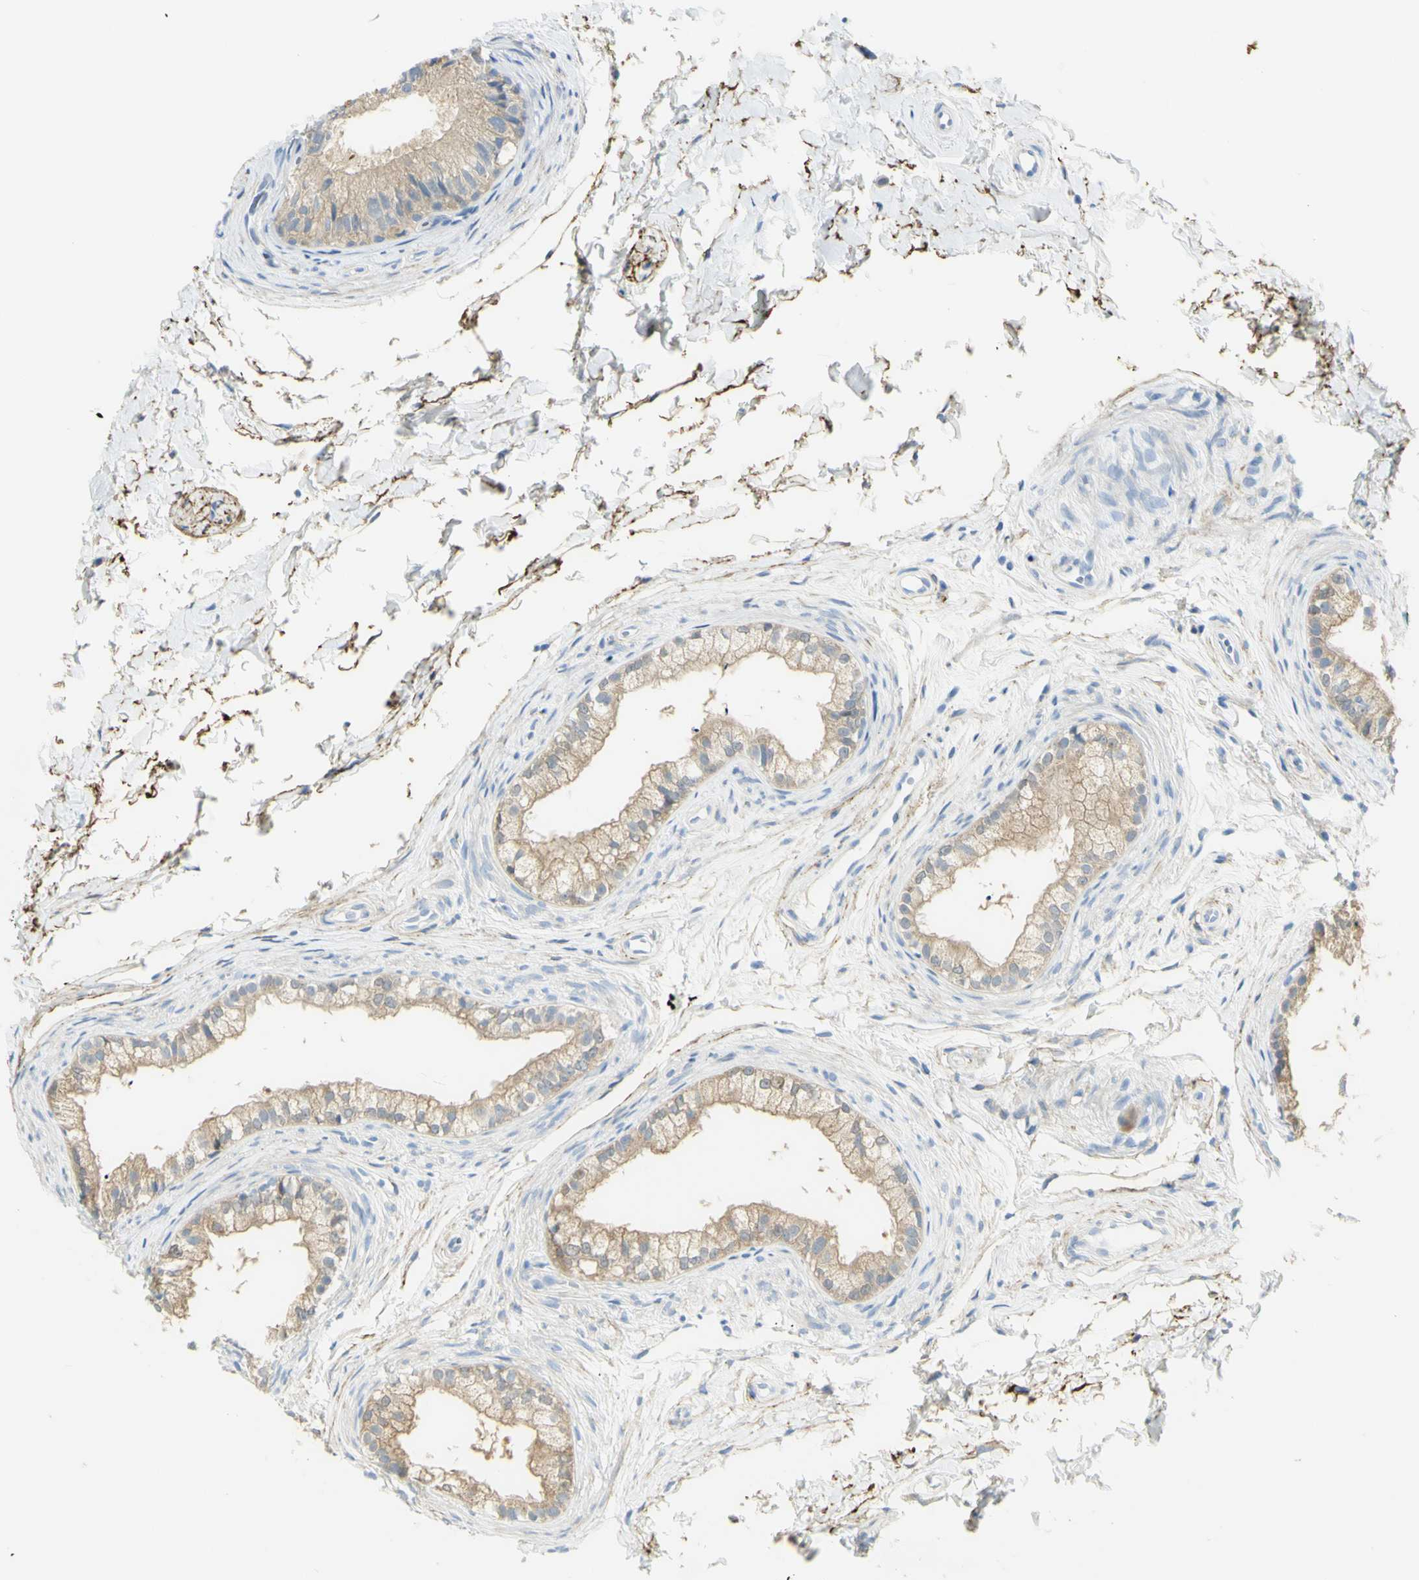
{"staining": {"intensity": "weak", "quantity": ">75%", "location": "cytoplasmic/membranous"}, "tissue": "epididymis", "cell_type": "Glandular cells", "image_type": "normal", "snomed": [{"axis": "morphology", "description": "Normal tissue, NOS"}, {"axis": "topography", "description": "Epididymis"}], "caption": "Immunohistochemistry micrograph of normal epididymis: human epididymis stained using immunohistochemistry demonstrates low levels of weak protein expression localized specifically in the cytoplasmic/membranous of glandular cells, appearing as a cytoplasmic/membranous brown color.", "gene": "GCNT3", "patient": {"sex": "male", "age": 56}}